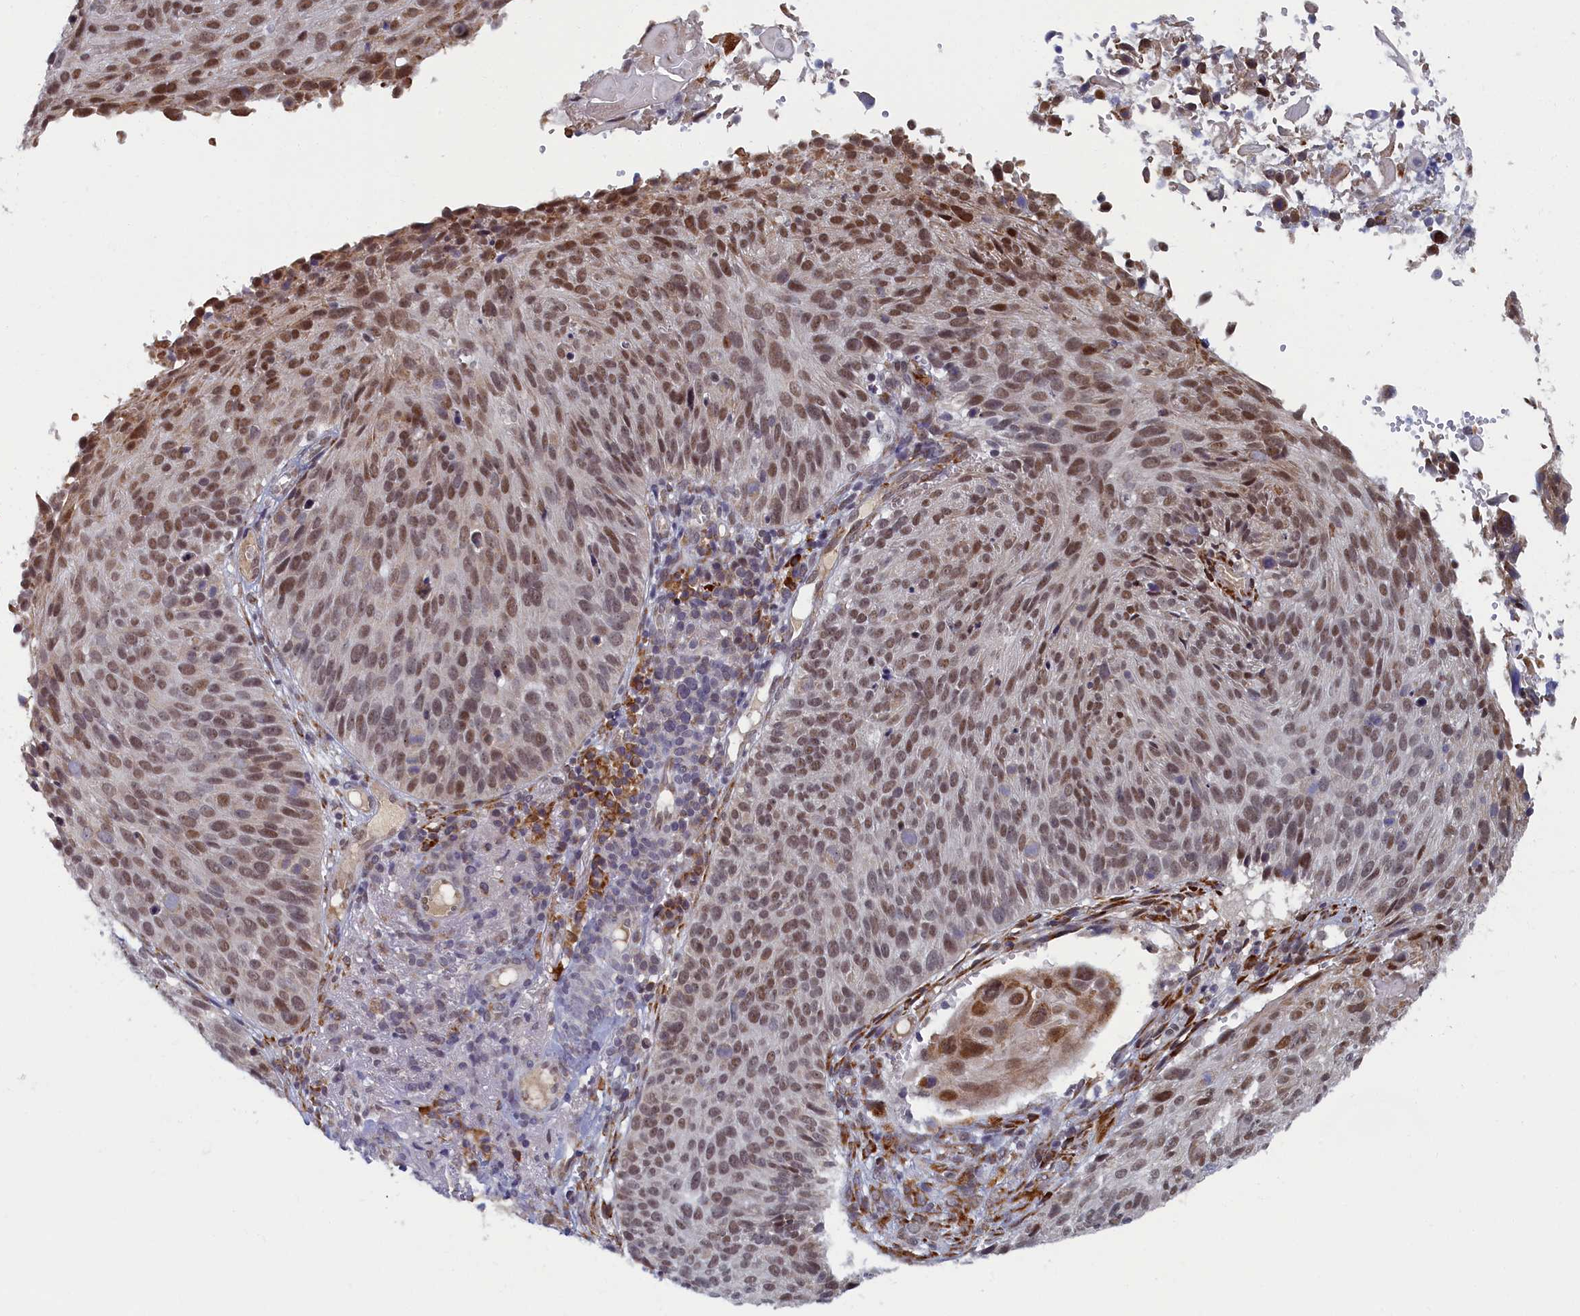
{"staining": {"intensity": "moderate", "quantity": ">75%", "location": "nuclear"}, "tissue": "cervical cancer", "cell_type": "Tumor cells", "image_type": "cancer", "snomed": [{"axis": "morphology", "description": "Squamous cell carcinoma, NOS"}, {"axis": "topography", "description": "Cervix"}], "caption": "Squamous cell carcinoma (cervical) stained for a protein (brown) shows moderate nuclear positive staining in about >75% of tumor cells.", "gene": "DNAJC17", "patient": {"sex": "female", "age": 74}}